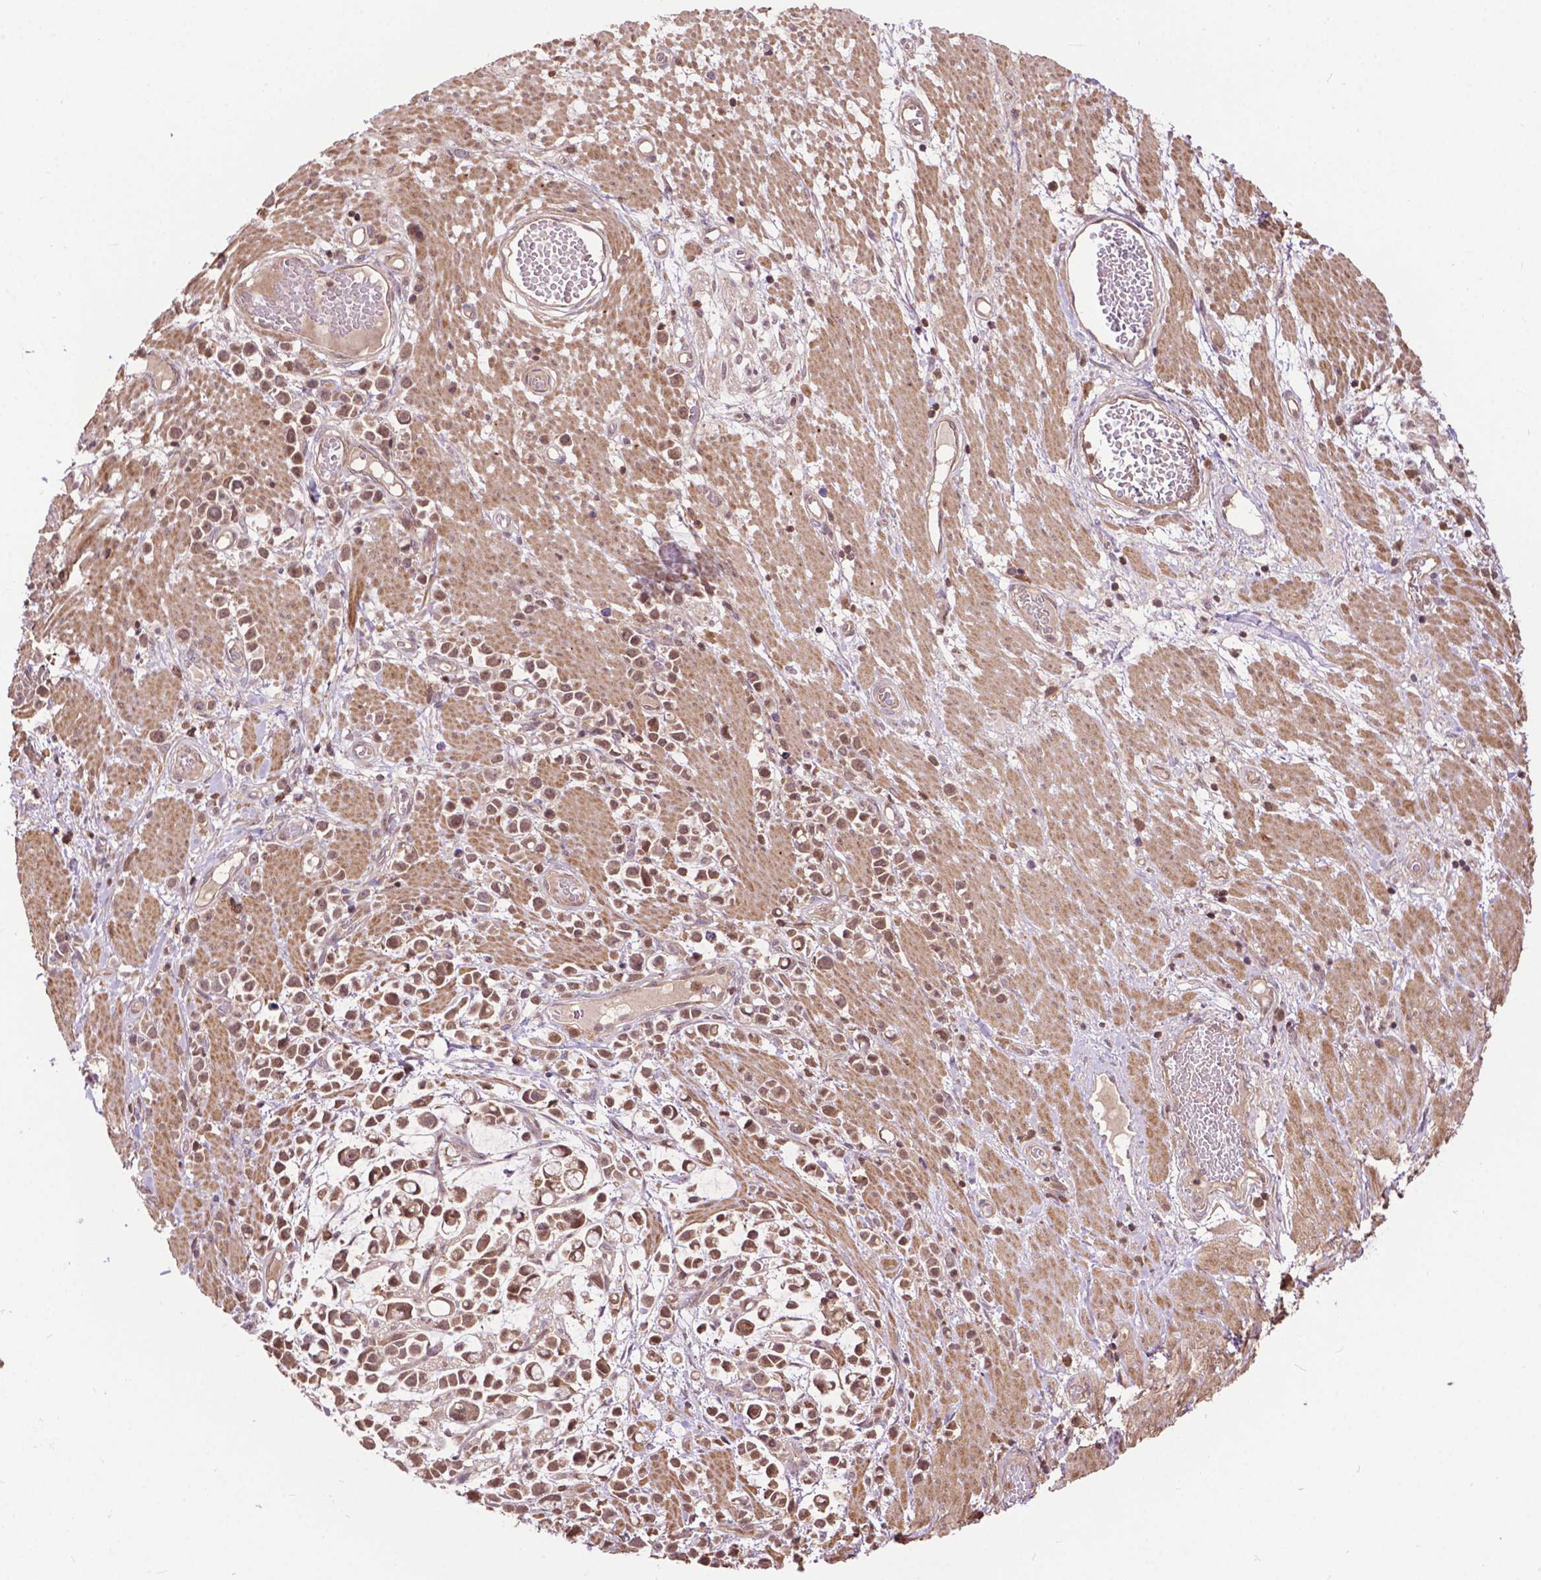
{"staining": {"intensity": "moderate", "quantity": ">75%", "location": "cytoplasmic/membranous"}, "tissue": "stomach cancer", "cell_type": "Tumor cells", "image_type": "cancer", "snomed": [{"axis": "morphology", "description": "Adenocarcinoma, NOS"}, {"axis": "topography", "description": "Stomach"}], "caption": "Immunohistochemical staining of human stomach adenocarcinoma reveals medium levels of moderate cytoplasmic/membranous expression in about >75% of tumor cells.", "gene": "CHMP4A", "patient": {"sex": "male", "age": 82}}